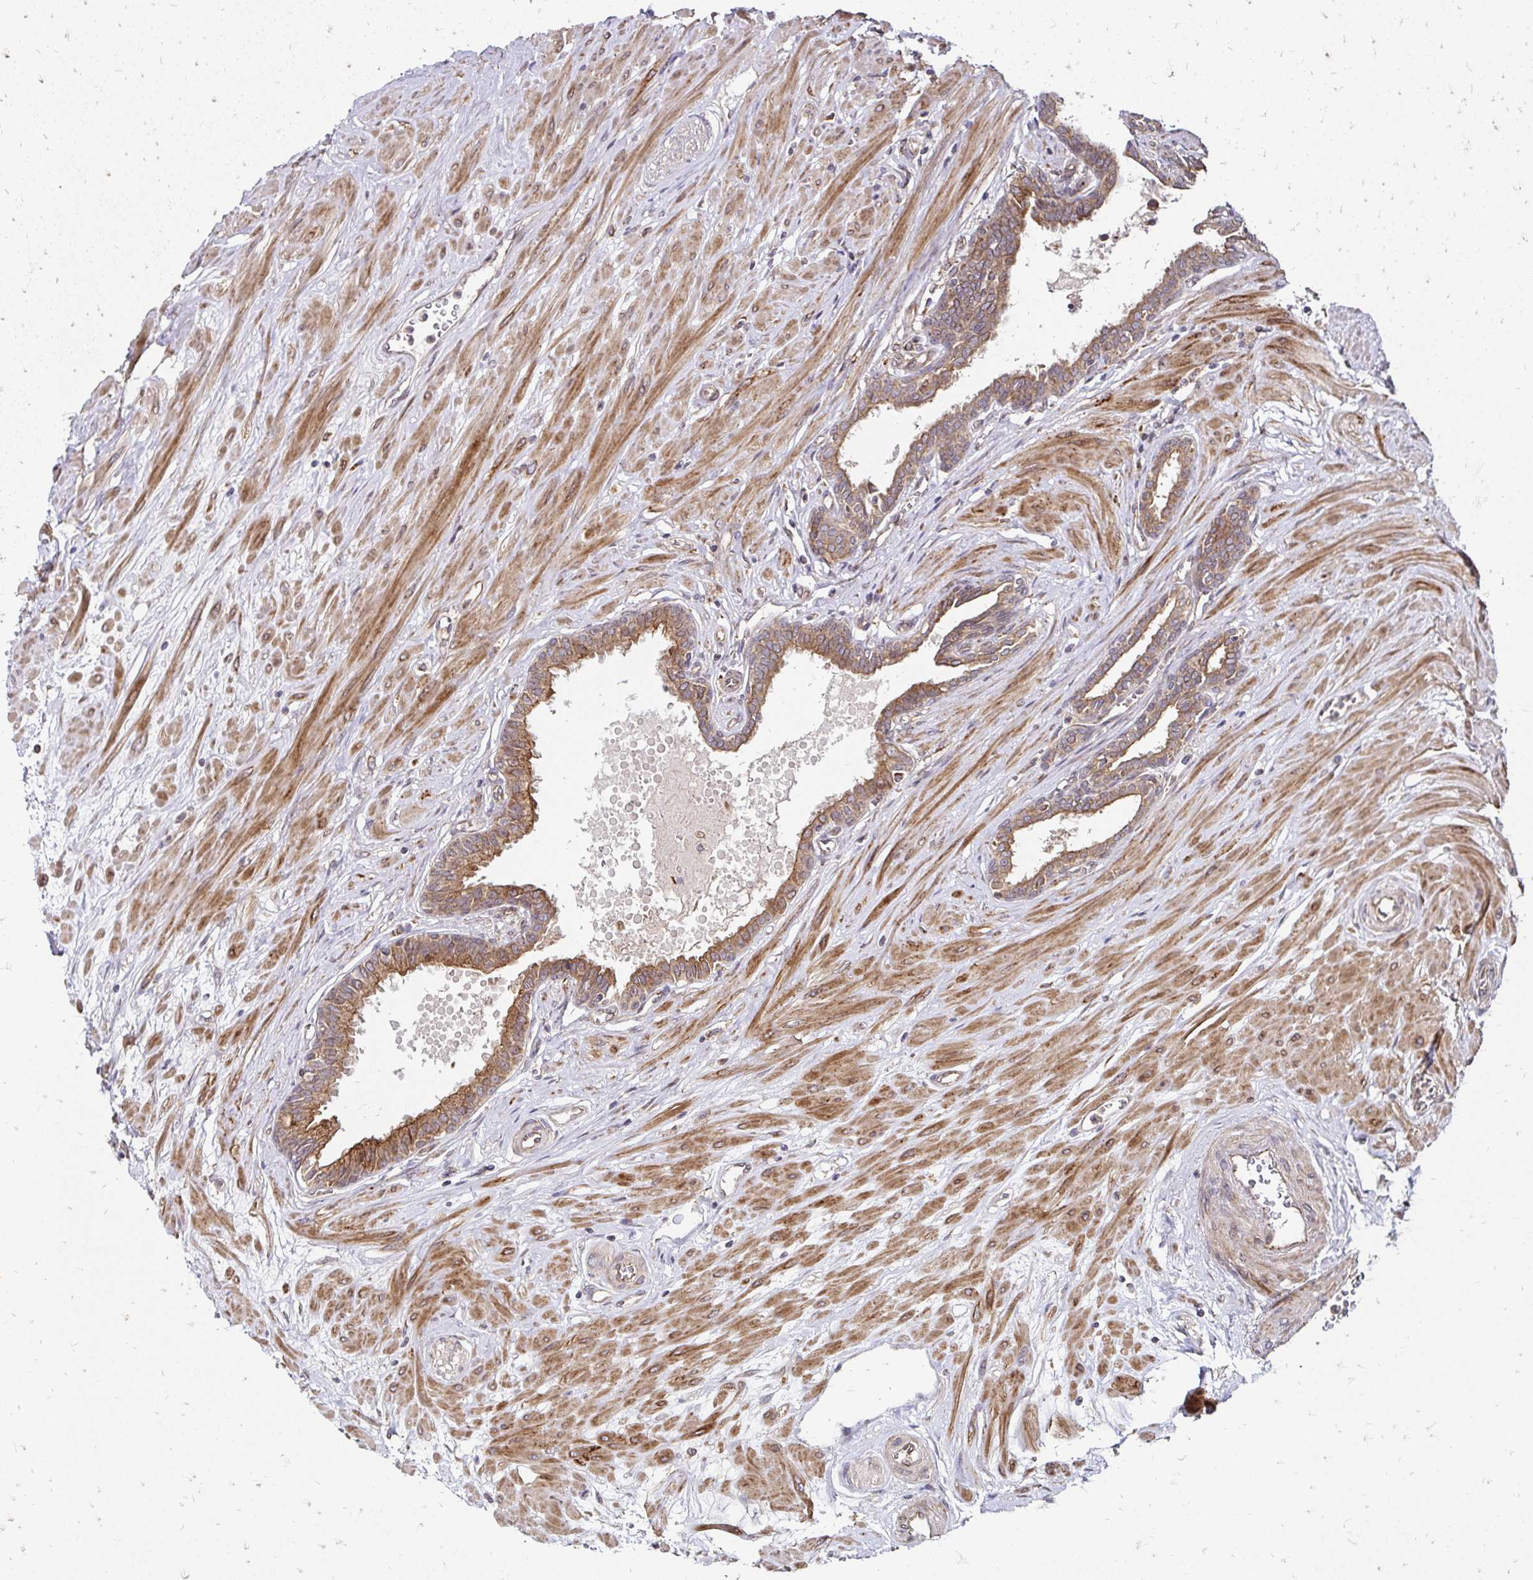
{"staining": {"intensity": "moderate", "quantity": ">75%", "location": "cytoplasmic/membranous"}, "tissue": "seminal vesicle", "cell_type": "Glandular cells", "image_type": "normal", "snomed": [{"axis": "morphology", "description": "Normal tissue, NOS"}, {"axis": "topography", "description": "Prostate"}, {"axis": "topography", "description": "Seminal veicle"}], "caption": "Normal seminal vesicle displays moderate cytoplasmic/membranous positivity in approximately >75% of glandular cells (DAB IHC, brown staining for protein, blue staining for nuclei)..", "gene": "ZW10", "patient": {"sex": "male", "age": 60}}